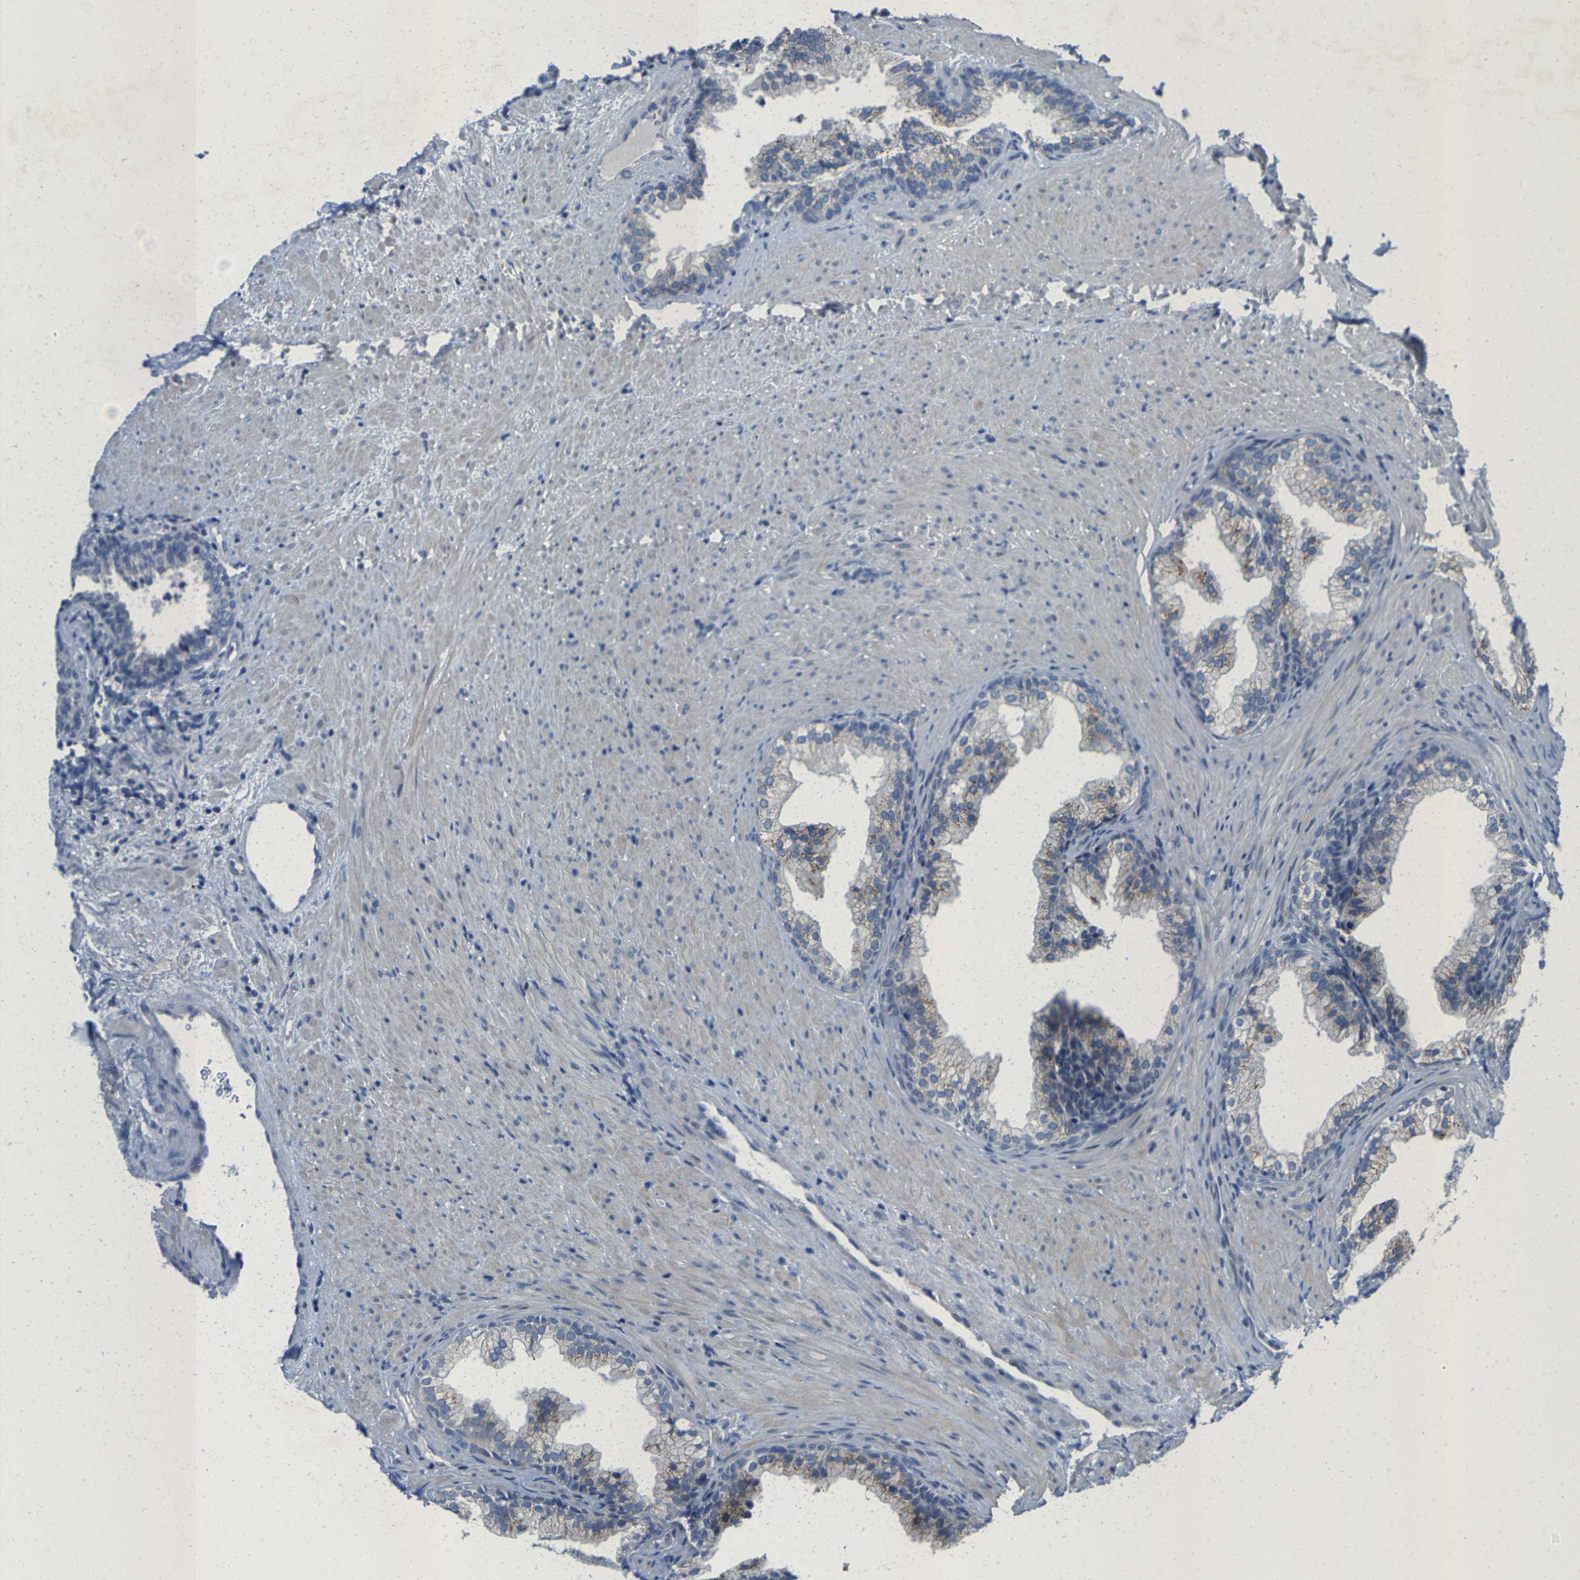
{"staining": {"intensity": "weak", "quantity": "<25%", "location": "cytoplasmic/membranous"}, "tissue": "prostate", "cell_type": "Glandular cells", "image_type": "normal", "snomed": [{"axis": "morphology", "description": "Normal tissue, NOS"}, {"axis": "topography", "description": "Prostate"}], "caption": "Glandular cells are negative for protein expression in unremarkable human prostate. Brightfield microscopy of immunohistochemistry (IHC) stained with DAB (brown) and hematoxylin (blue), captured at high magnification.", "gene": "KLHL1", "patient": {"sex": "male", "age": 76}}